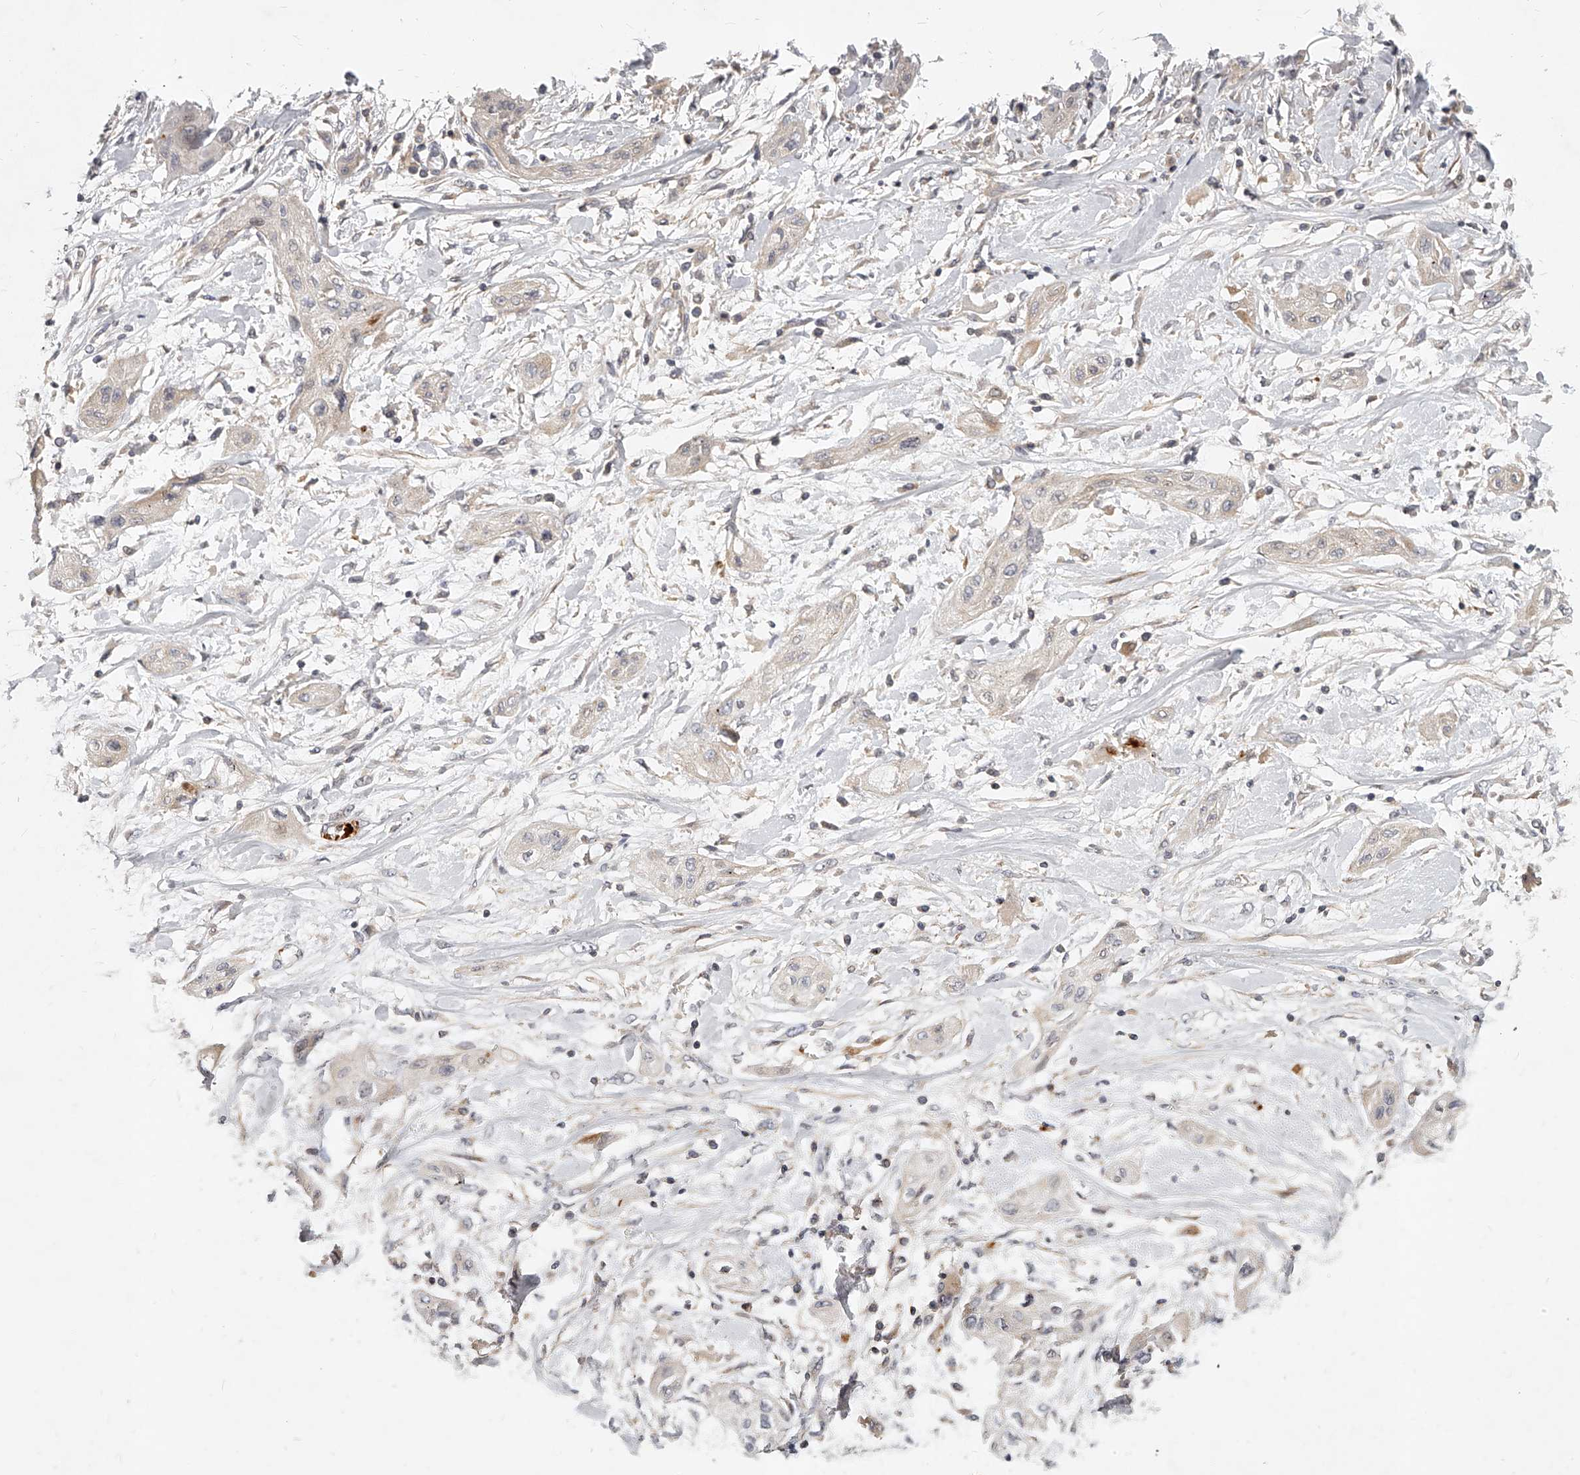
{"staining": {"intensity": "negative", "quantity": "none", "location": "none"}, "tissue": "lung cancer", "cell_type": "Tumor cells", "image_type": "cancer", "snomed": [{"axis": "morphology", "description": "Squamous cell carcinoma, NOS"}, {"axis": "topography", "description": "Lung"}], "caption": "This micrograph is of squamous cell carcinoma (lung) stained with IHC to label a protein in brown with the nuclei are counter-stained blue. There is no expression in tumor cells.", "gene": "SLC37A1", "patient": {"sex": "female", "age": 47}}